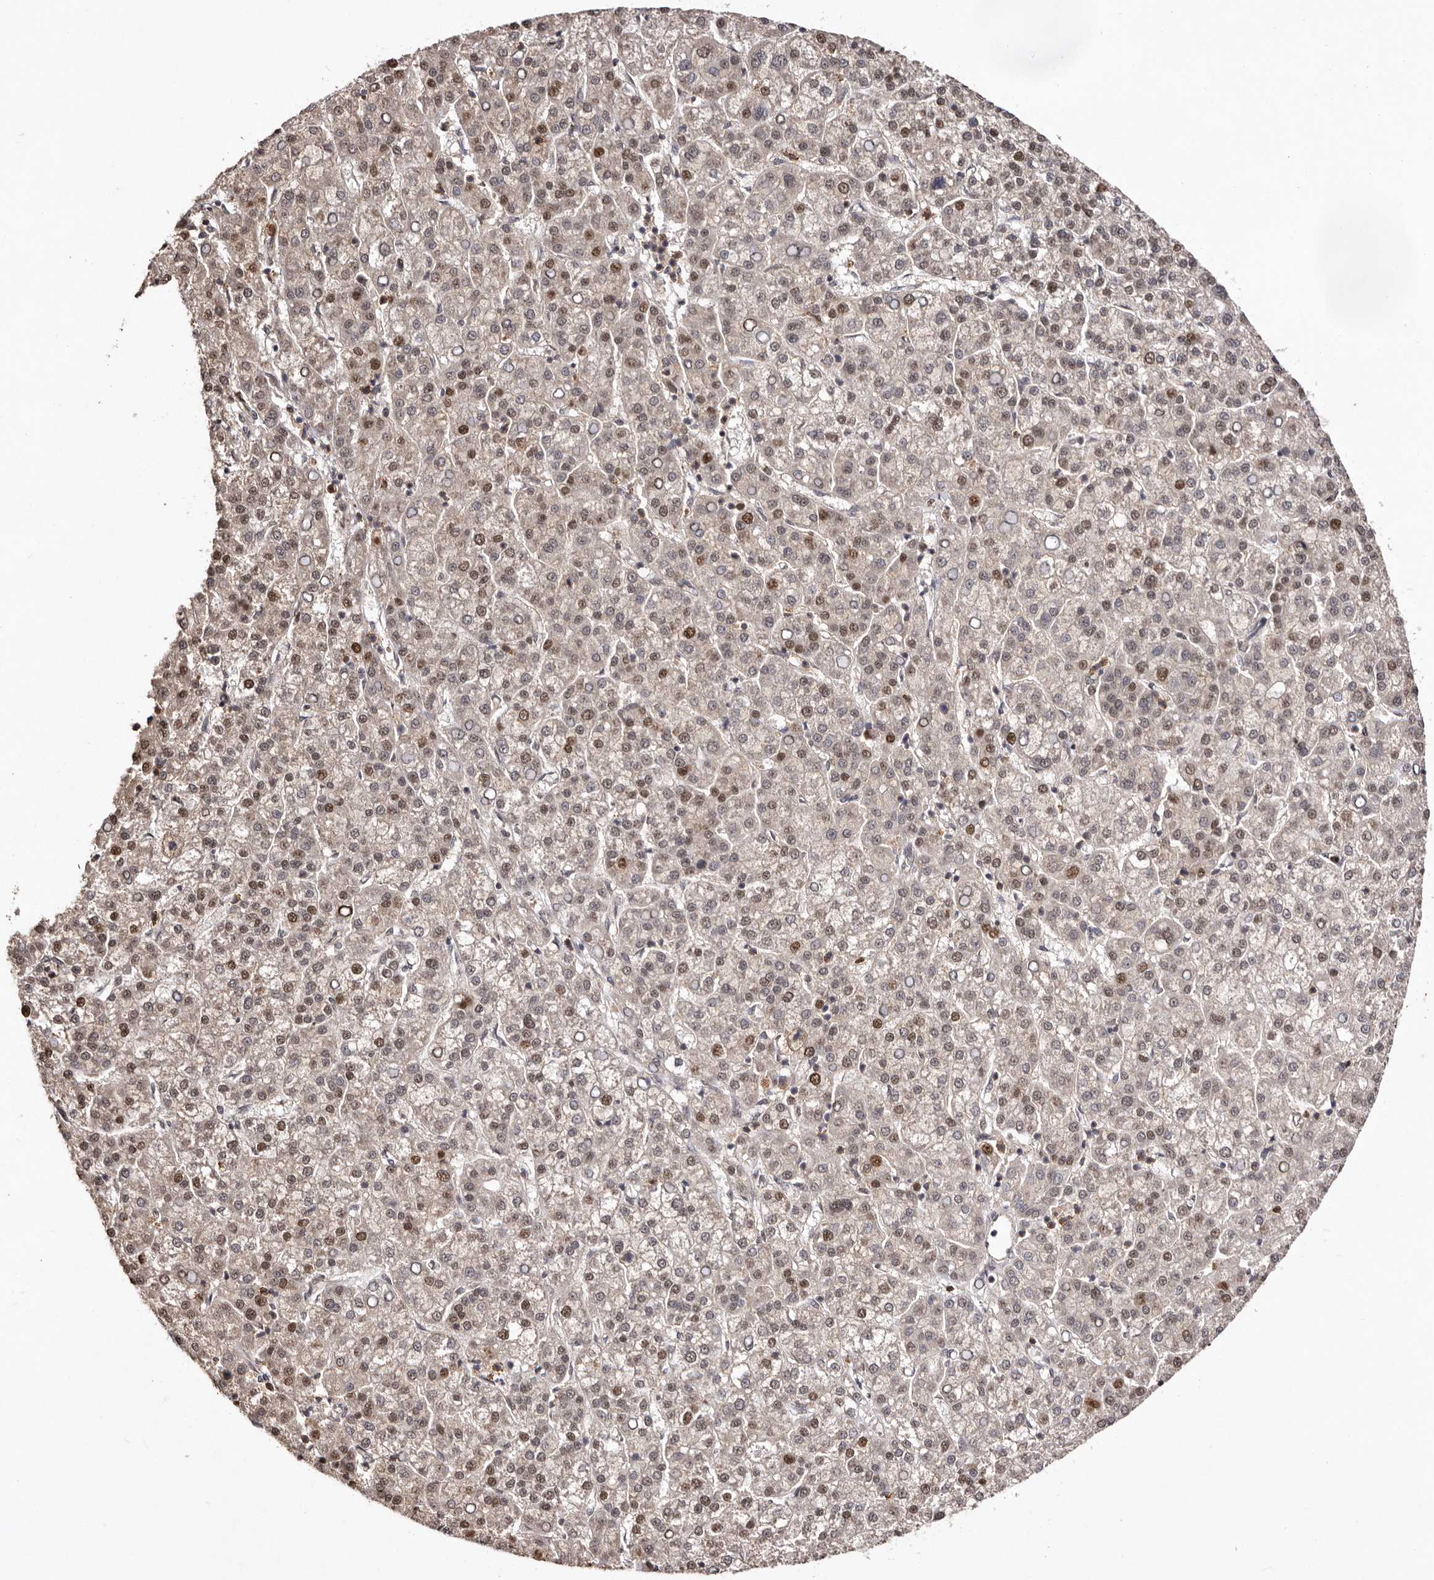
{"staining": {"intensity": "moderate", "quantity": ">75%", "location": "nuclear"}, "tissue": "liver cancer", "cell_type": "Tumor cells", "image_type": "cancer", "snomed": [{"axis": "morphology", "description": "Carcinoma, Hepatocellular, NOS"}, {"axis": "topography", "description": "Liver"}], "caption": "IHC micrograph of human liver cancer stained for a protein (brown), which displays medium levels of moderate nuclear staining in approximately >75% of tumor cells.", "gene": "NOTCH1", "patient": {"sex": "female", "age": 58}}